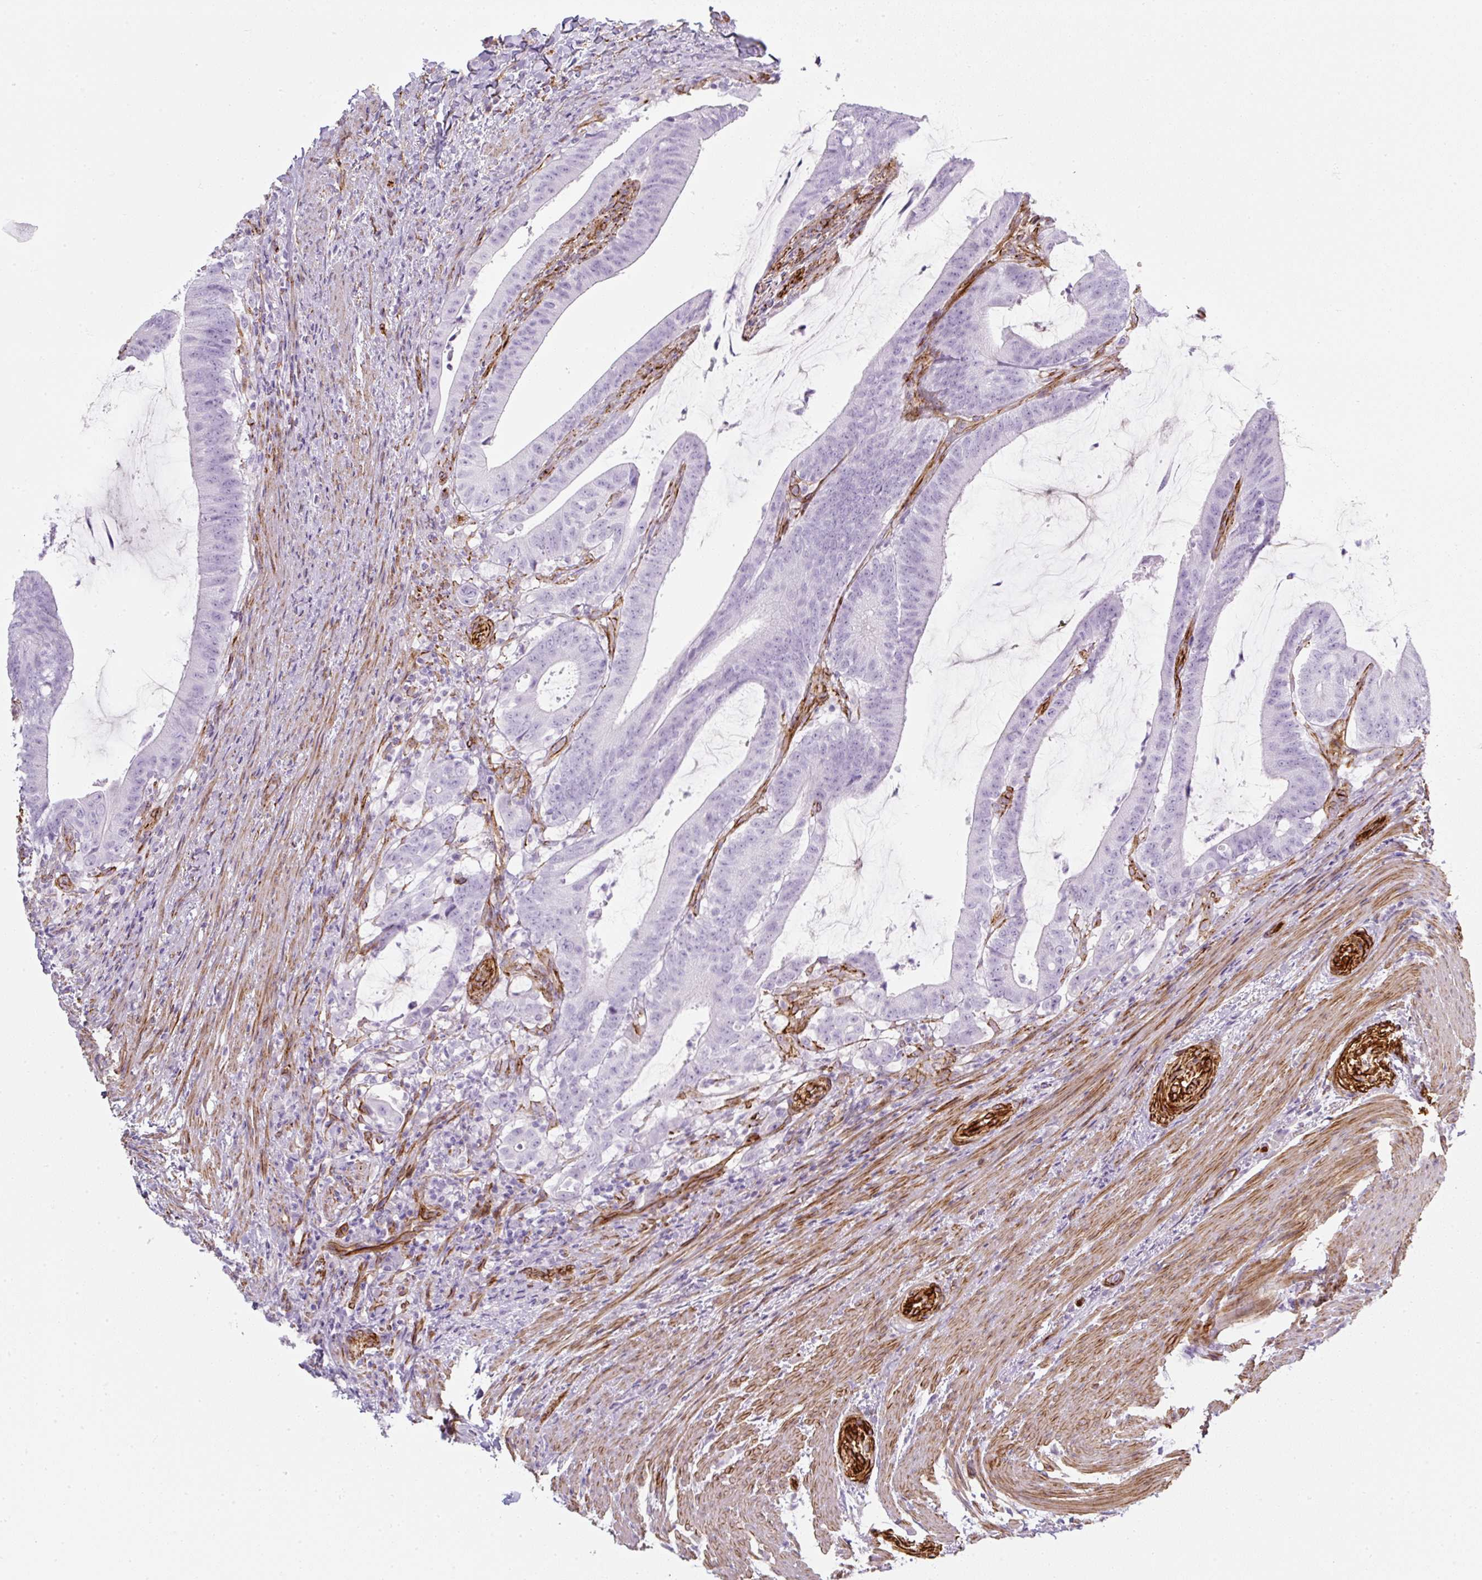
{"staining": {"intensity": "negative", "quantity": "none", "location": "none"}, "tissue": "colorectal cancer", "cell_type": "Tumor cells", "image_type": "cancer", "snomed": [{"axis": "morphology", "description": "Adenocarcinoma, NOS"}, {"axis": "topography", "description": "Colon"}], "caption": "Immunohistochemistry (IHC) of human colorectal cancer (adenocarcinoma) displays no staining in tumor cells.", "gene": "CAVIN3", "patient": {"sex": "female", "age": 43}}